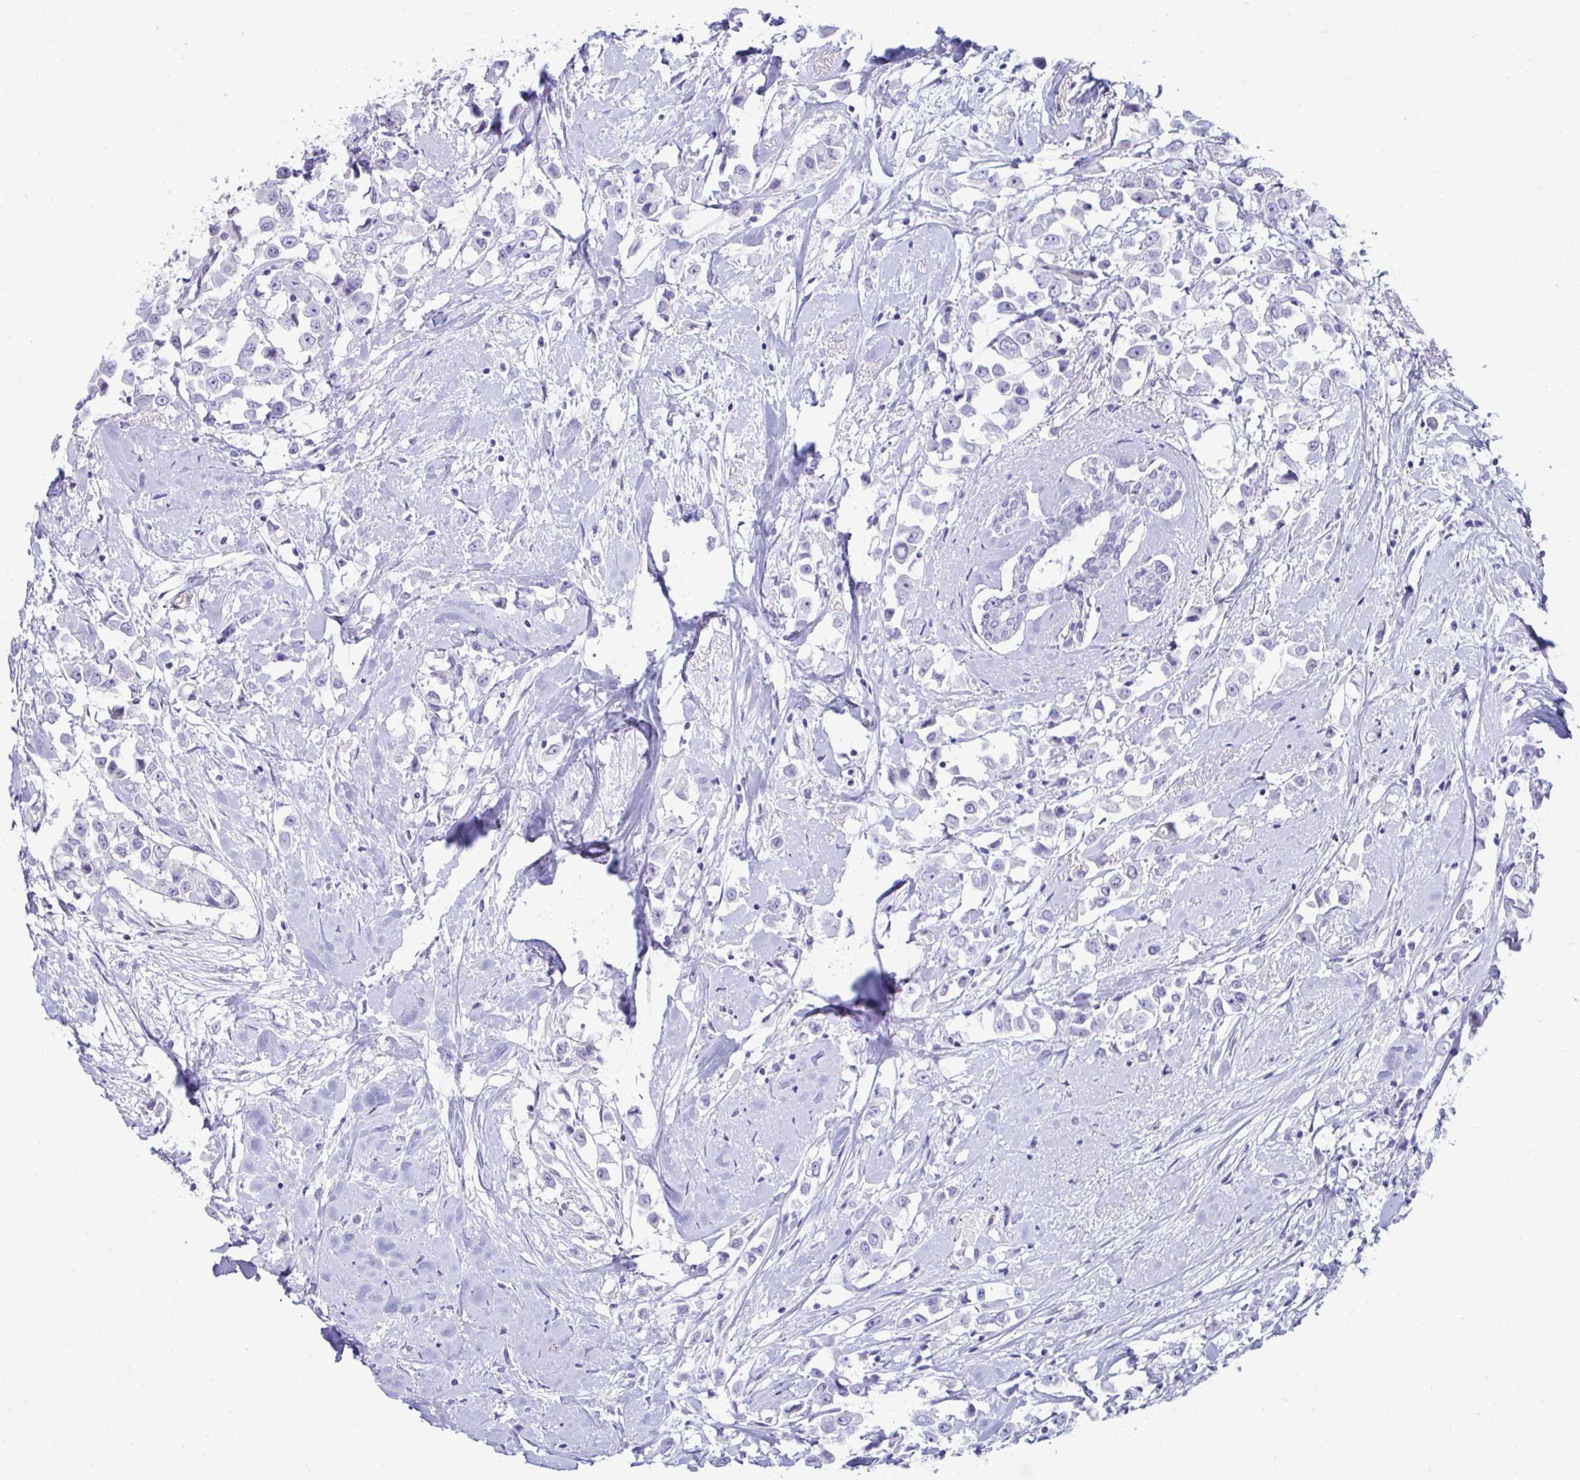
{"staining": {"intensity": "negative", "quantity": "none", "location": "none"}, "tissue": "breast cancer", "cell_type": "Tumor cells", "image_type": "cancer", "snomed": [{"axis": "morphology", "description": "Duct carcinoma"}, {"axis": "topography", "description": "Breast"}], "caption": "A histopathology image of human infiltrating ductal carcinoma (breast) is negative for staining in tumor cells. The staining was performed using DAB to visualize the protein expression in brown, while the nuclei were stained in blue with hematoxylin (Magnification: 20x).", "gene": "UBL3", "patient": {"sex": "female", "age": 61}}